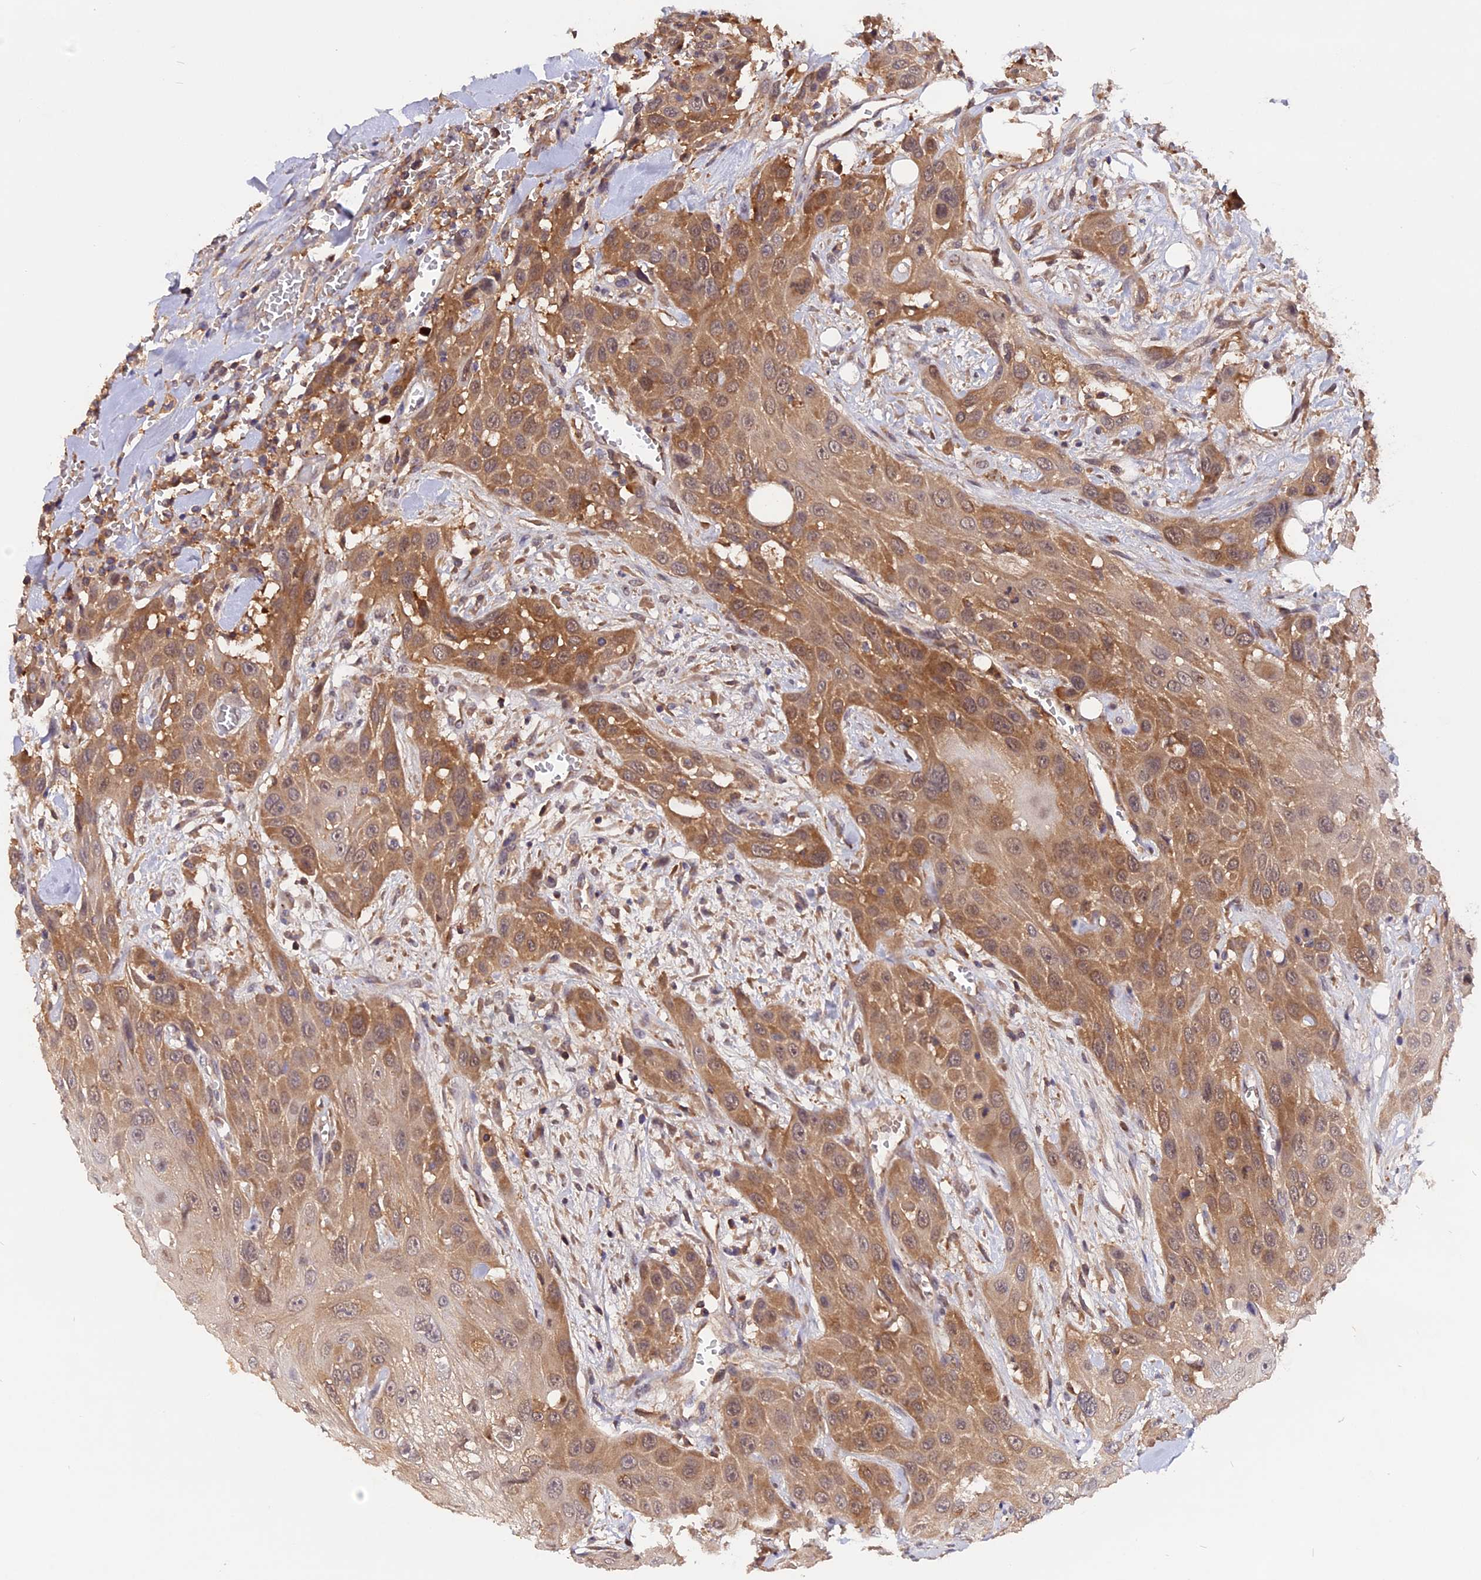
{"staining": {"intensity": "moderate", "quantity": ">75%", "location": "cytoplasmic/membranous"}, "tissue": "head and neck cancer", "cell_type": "Tumor cells", "image_type": "cancer", "snomed": [{"axis": "morphology", "description": "Squamous cell carcinoma, NOS"}, {"axis": "topography", "description": "Head-Neck"}], "caption": "Immunohistochemical staining of head and neck cancer (squamous cell carcinoma) exhibits medium levels of moderate cytoplasmic/membranous expression in approximately >75% of tumor cells. (DAB IHC with brightfield microscopy, high magnification).", "gene": "MARK4", "patient": {"sex": "male", "age": 81}}